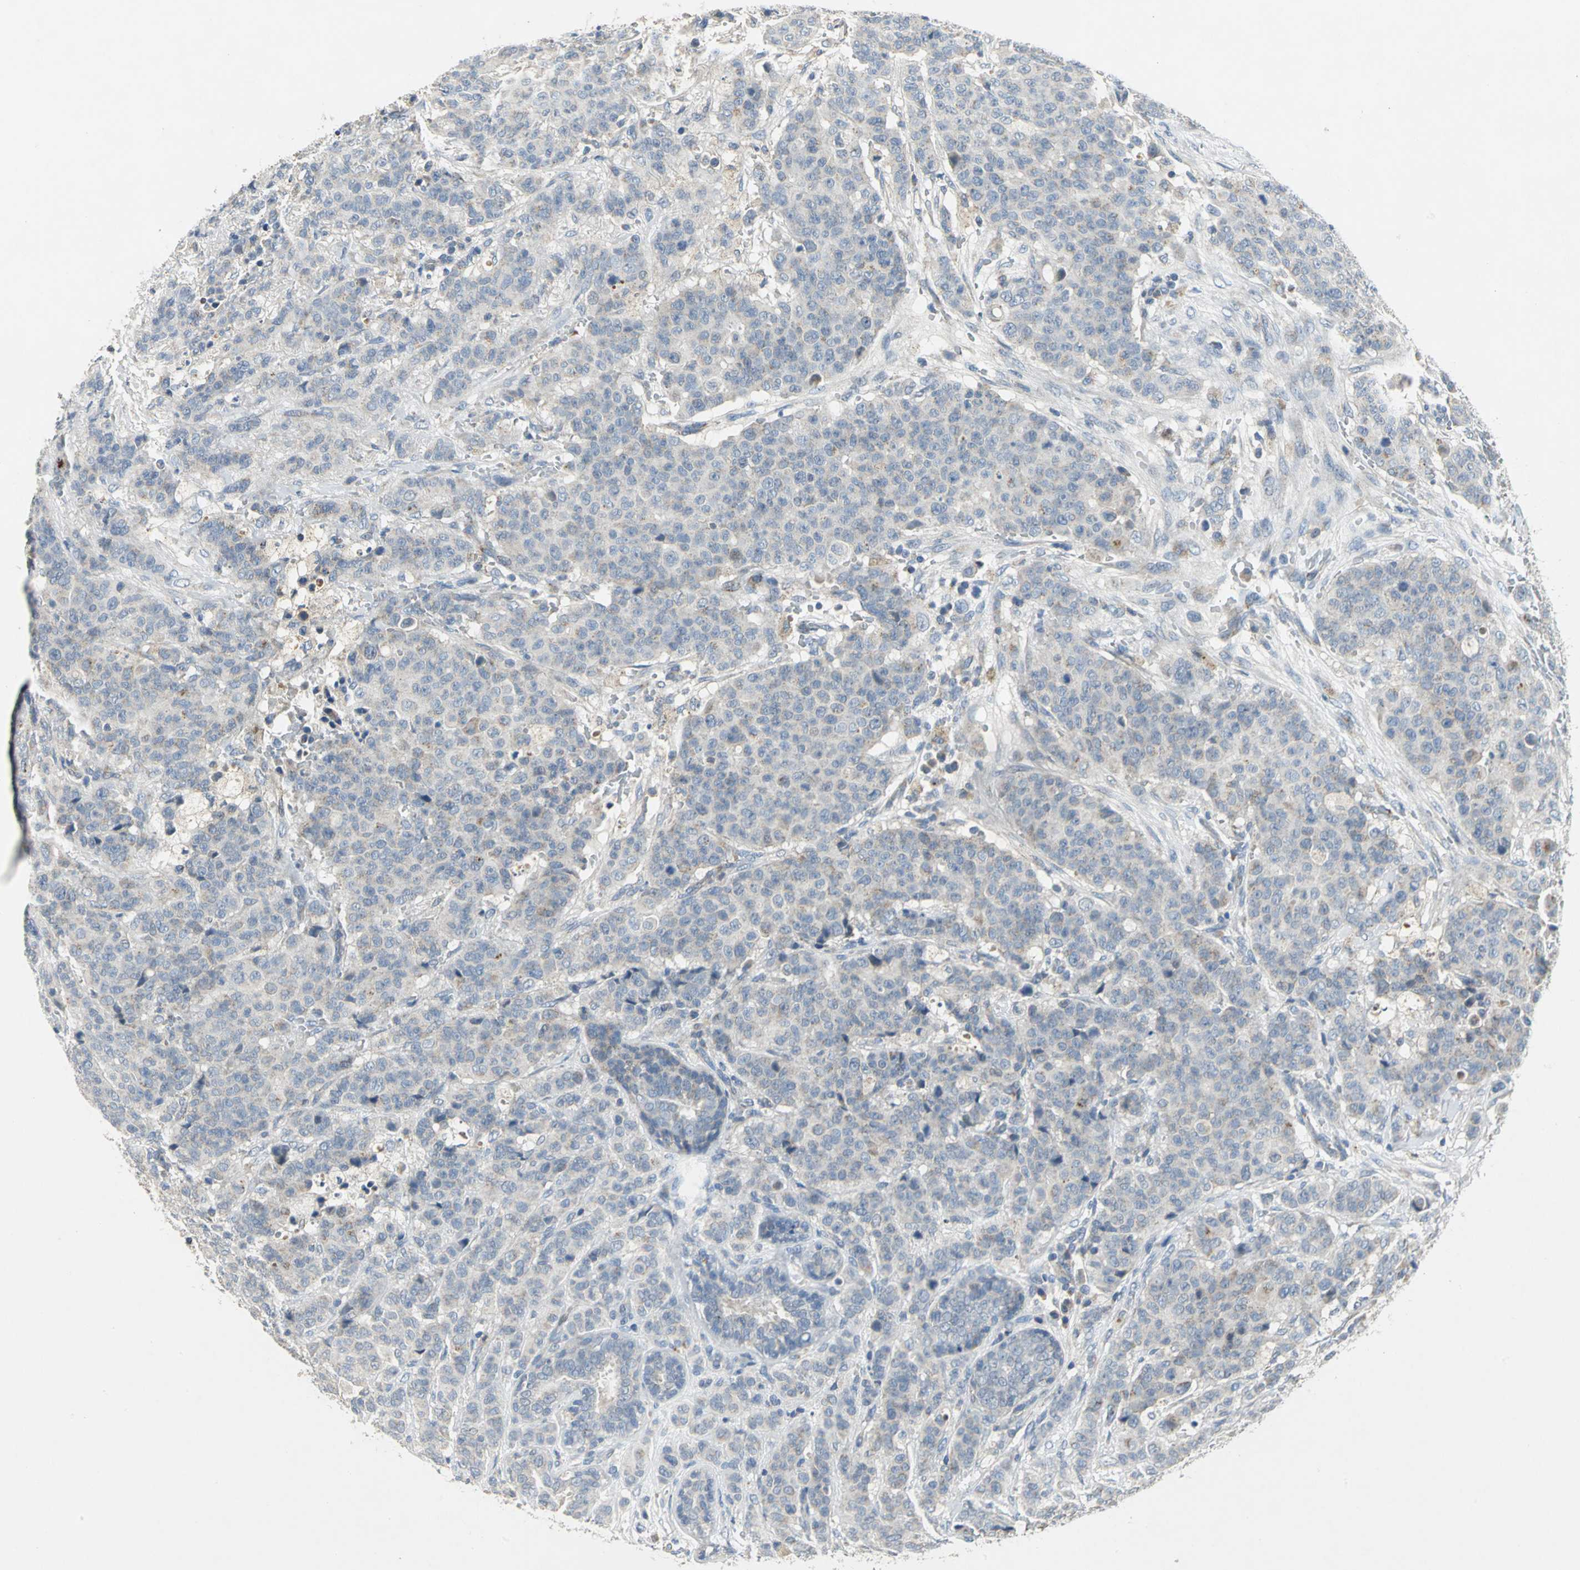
{"staining": {"intensity": "weak", "quantity": "<25%", "location": "cytoplasmic/membranous"}, "tissue": "breast cancer", "cell_type": "Tumor cells", "image_type": "cancer", "snomed": [{"axis": "morphology", "description": "Duct carcinoma"}, {"axis": "topography", "description": "Breast"}], "caption": "There is no significant positivity in tumor cells of breast infiltrating ductal carcinoma. The staining is performed using DAB brown chromogen with nuclei counter-stained in using hematoxylin.", "gene": "SPPL2B", "patient": {"sex": "female", "age": 40}}